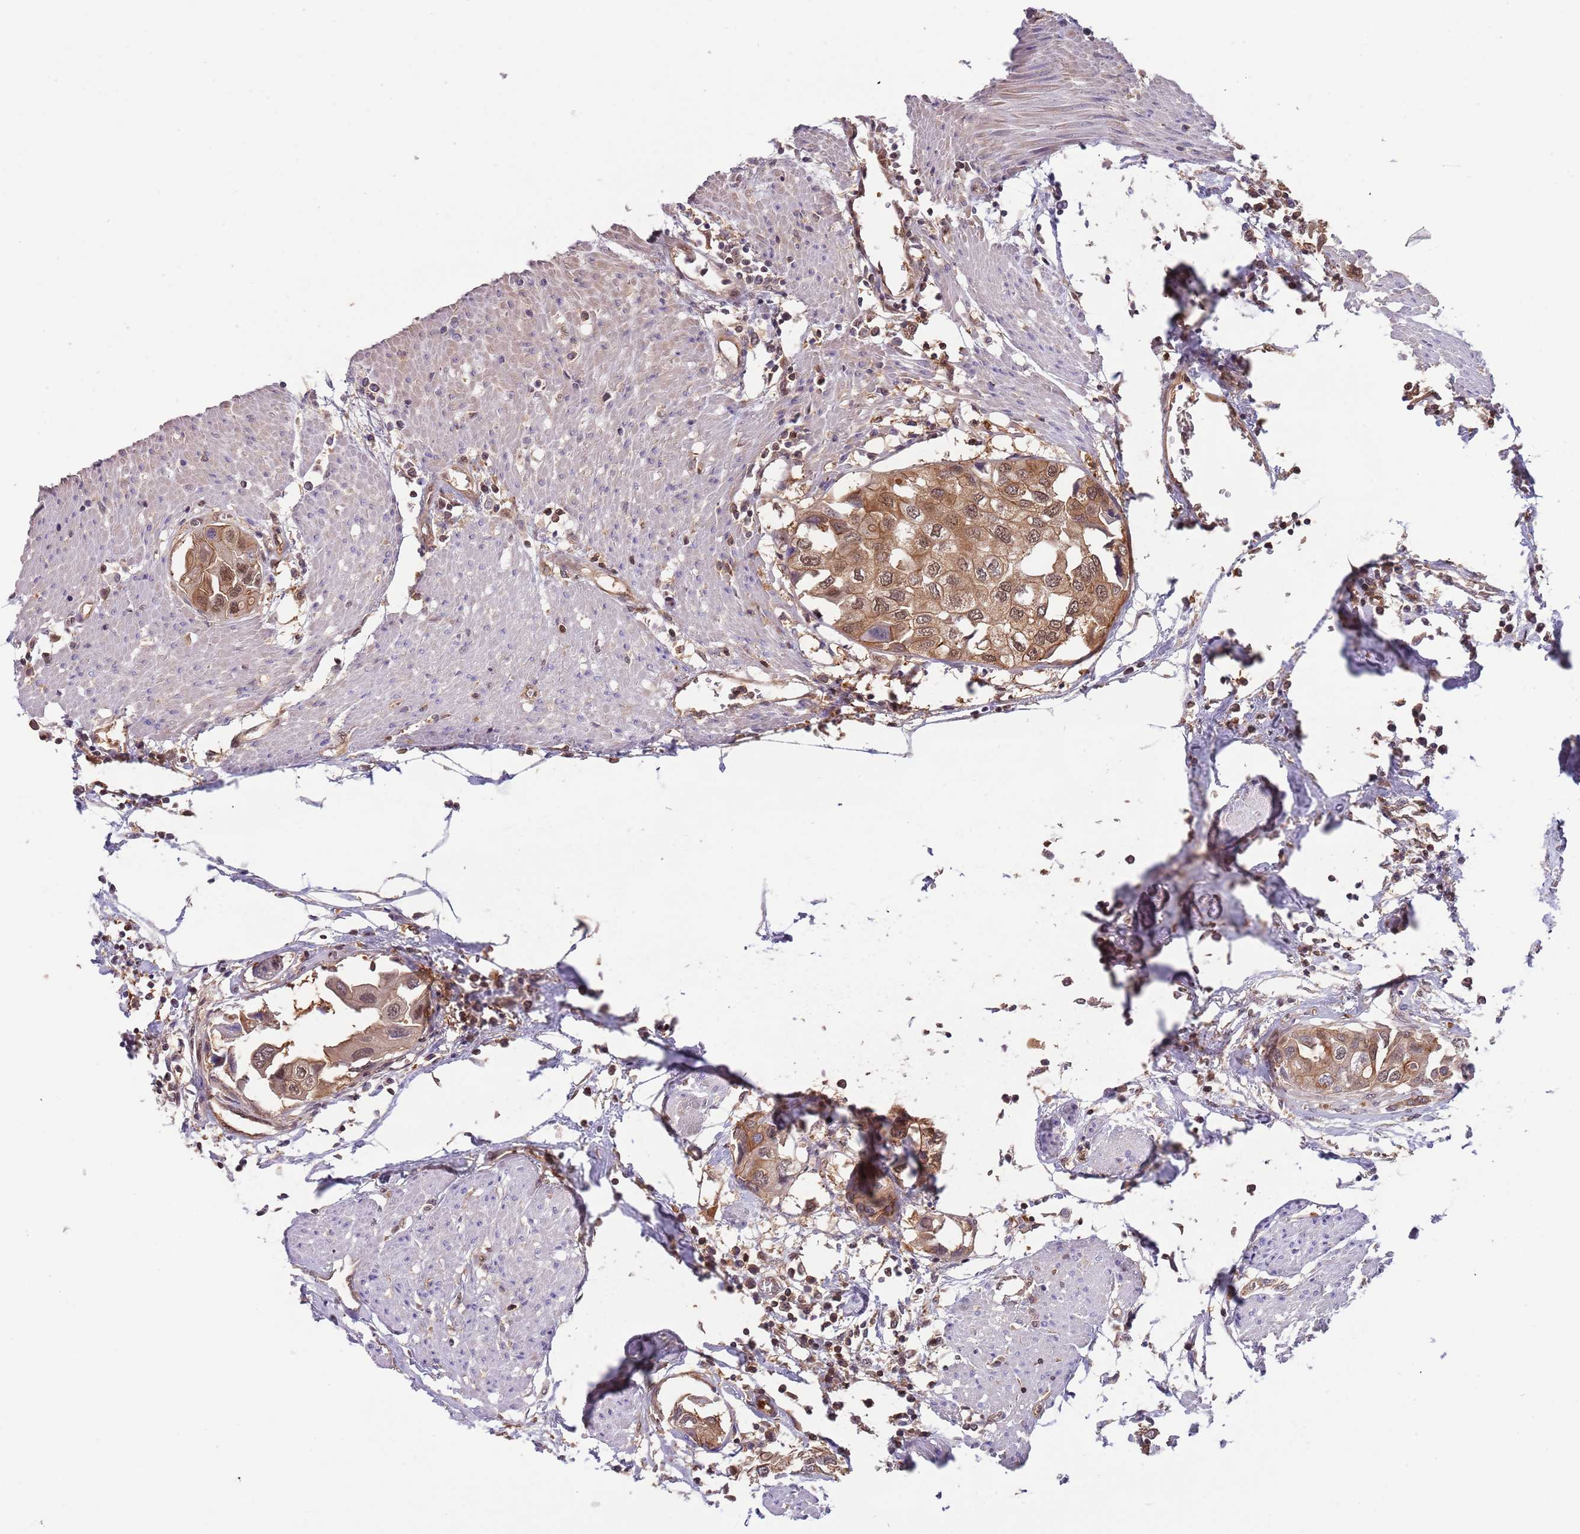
{"staining": {"intensity": "moderate", "quantity": ">75%", "location": "cytoplasmic/membranous,nuclear"}, "tissue": "urothelial cancer", "cell_type": "Tumor cells", "image_type": "cancer", "snomed": [{"axis": "morphology", "description": "Urothelial carcinoma, High grade"}, {"axis": "topography", "description": "Urinary bladder"}], "caption": "High-grade urothelial carcinoma stained with a protein marker exhibits moderate staining in tumor cells.", "gene": "GSDMD", "patient": {"sex": "male", "age": 64}}